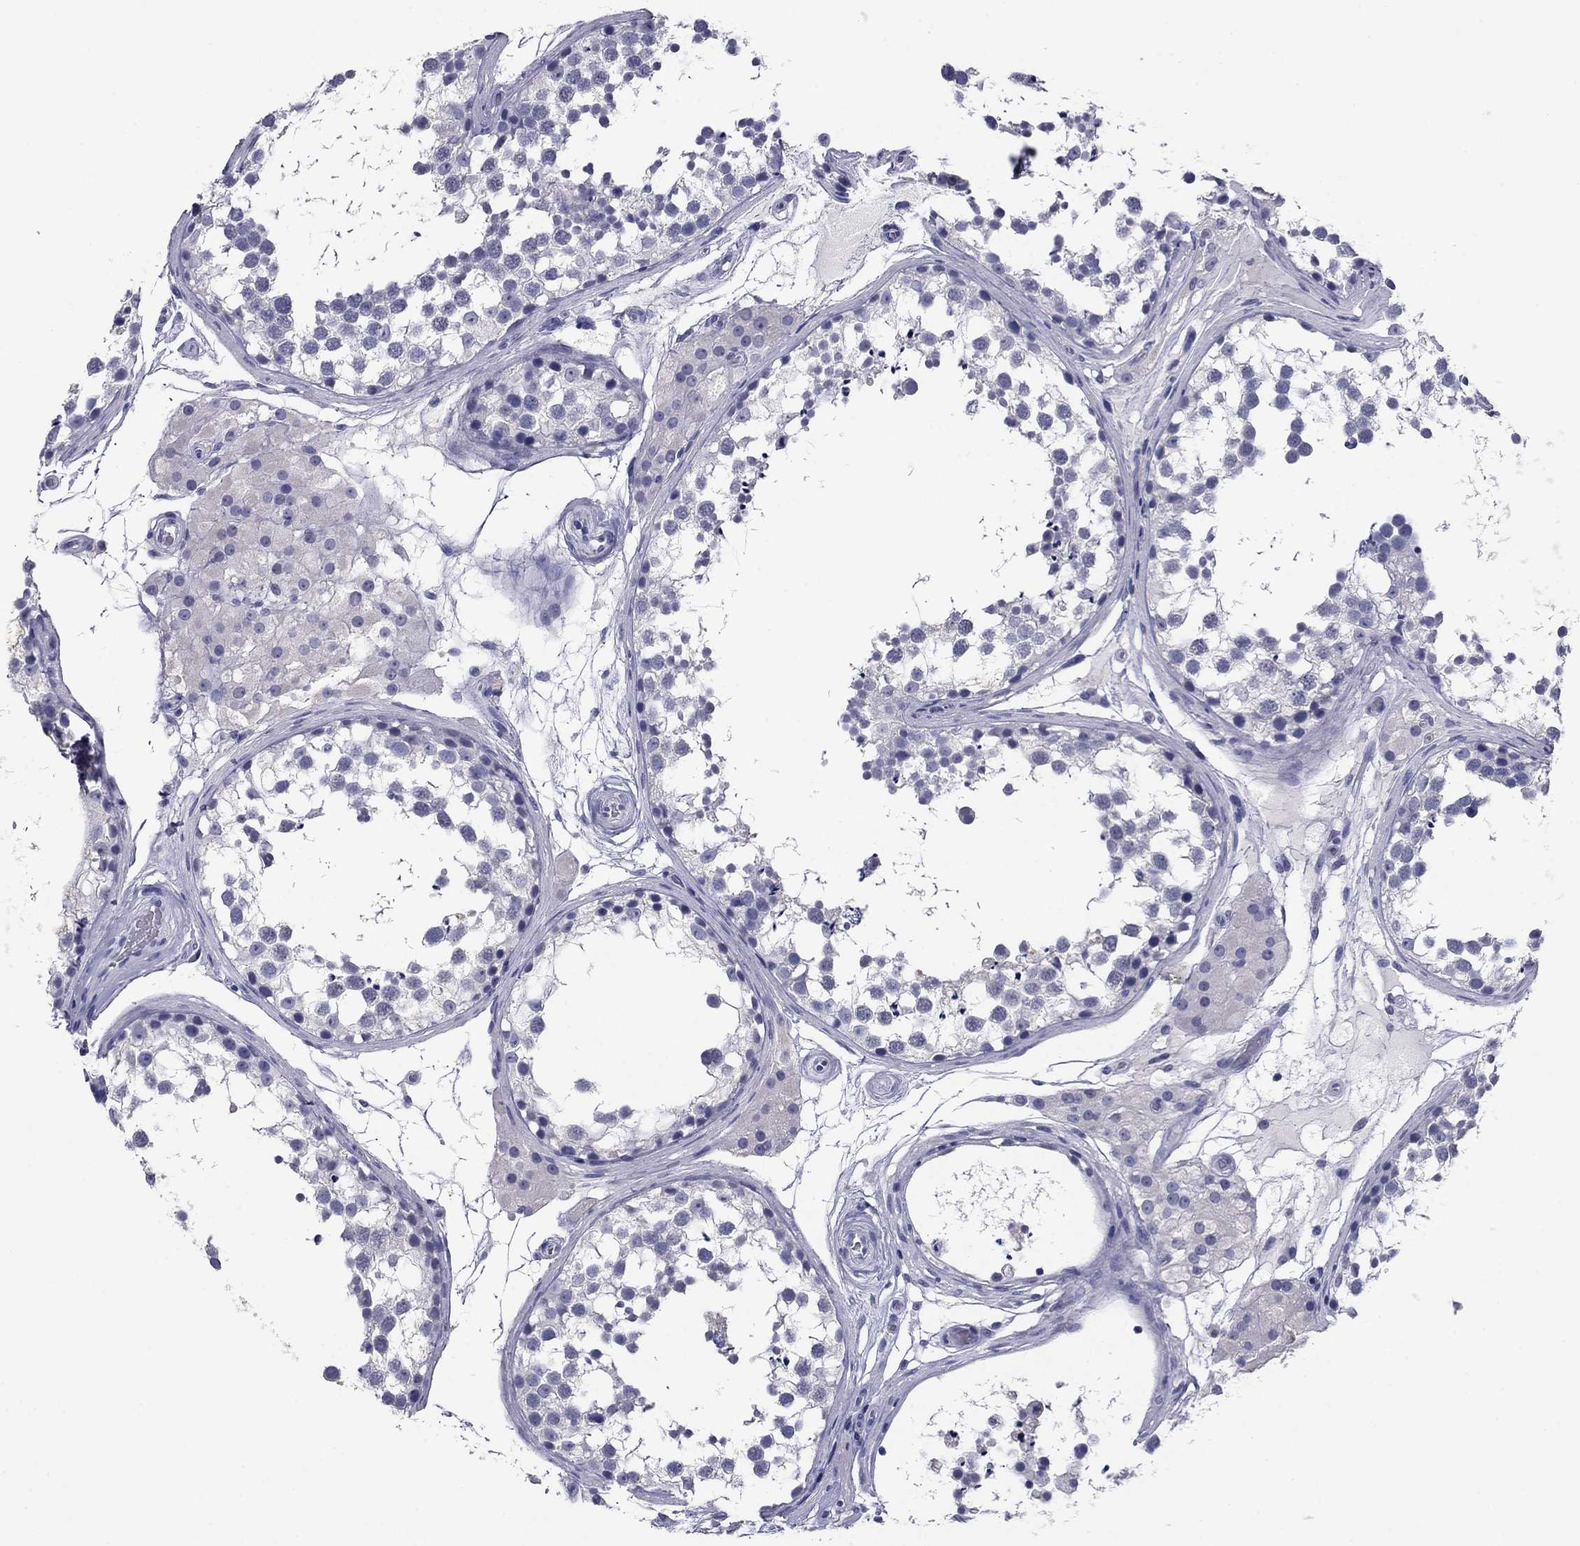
{"staining": {"intensity": "negative", "quantity": "none", "location": "none"}, "tissue": "testis", "cell_type": "Cells in seminiferous ducts", "image_type": "normal", "snomed": [{"axis": "morphology", "description": "Normal tissue, NOS"}, {"axis": "morphology", "description": "Seminoma, NOS"}, {"axis": "topography", "description": "Testis"}], "caption": "This histopathology image is of unremarkable testis stained with immunohistochemistry (IHC) to label a protein in brown with the nuclei are counter-stained blue. There is no positivity in cells in seminiferous ducts.", "gene": "HAO1", "patient": {"sex": "male", "age": 65}}